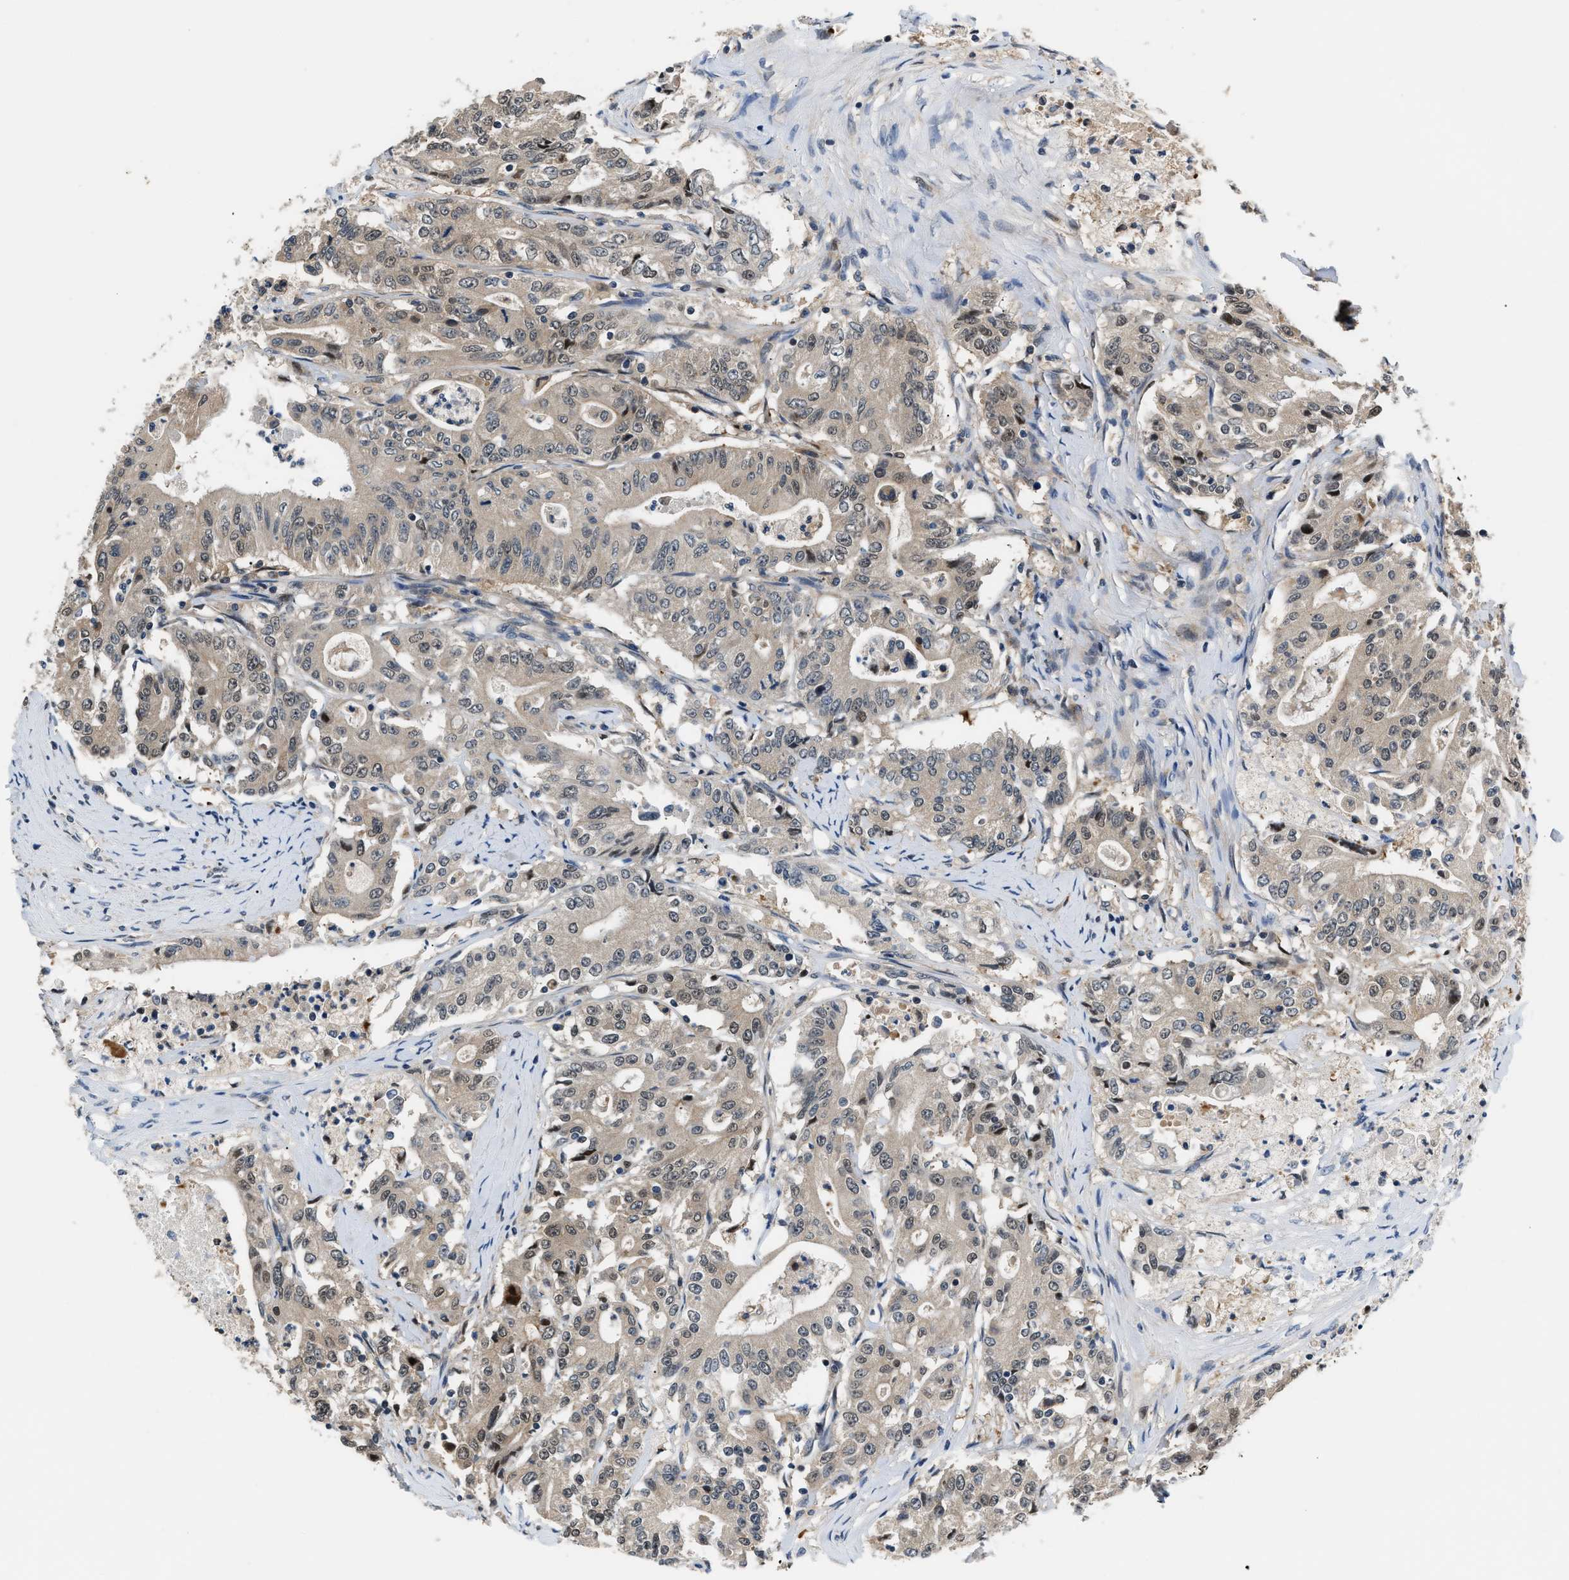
{"staining": {"intensity": "weak", "quantity": "<25%", "location": "cytoplasmic/membranous"}, "tissue": "colorectal cancer", "cell_type": "Tumor cells", "image_type": "cancer", "snomed": [{"axis": "morphology", "description": "Adenocarcinoma, NOS"}, {"axis": "topography", "description": "Colon"}], "caption": "A high-resolution photomicrograph shows immunohistochemistry staining of colorectal cancer, which demonstrates no significant staining in tumor cells.", "gene": "TUT7", "patient": {"sex": "female", "age": 77}}